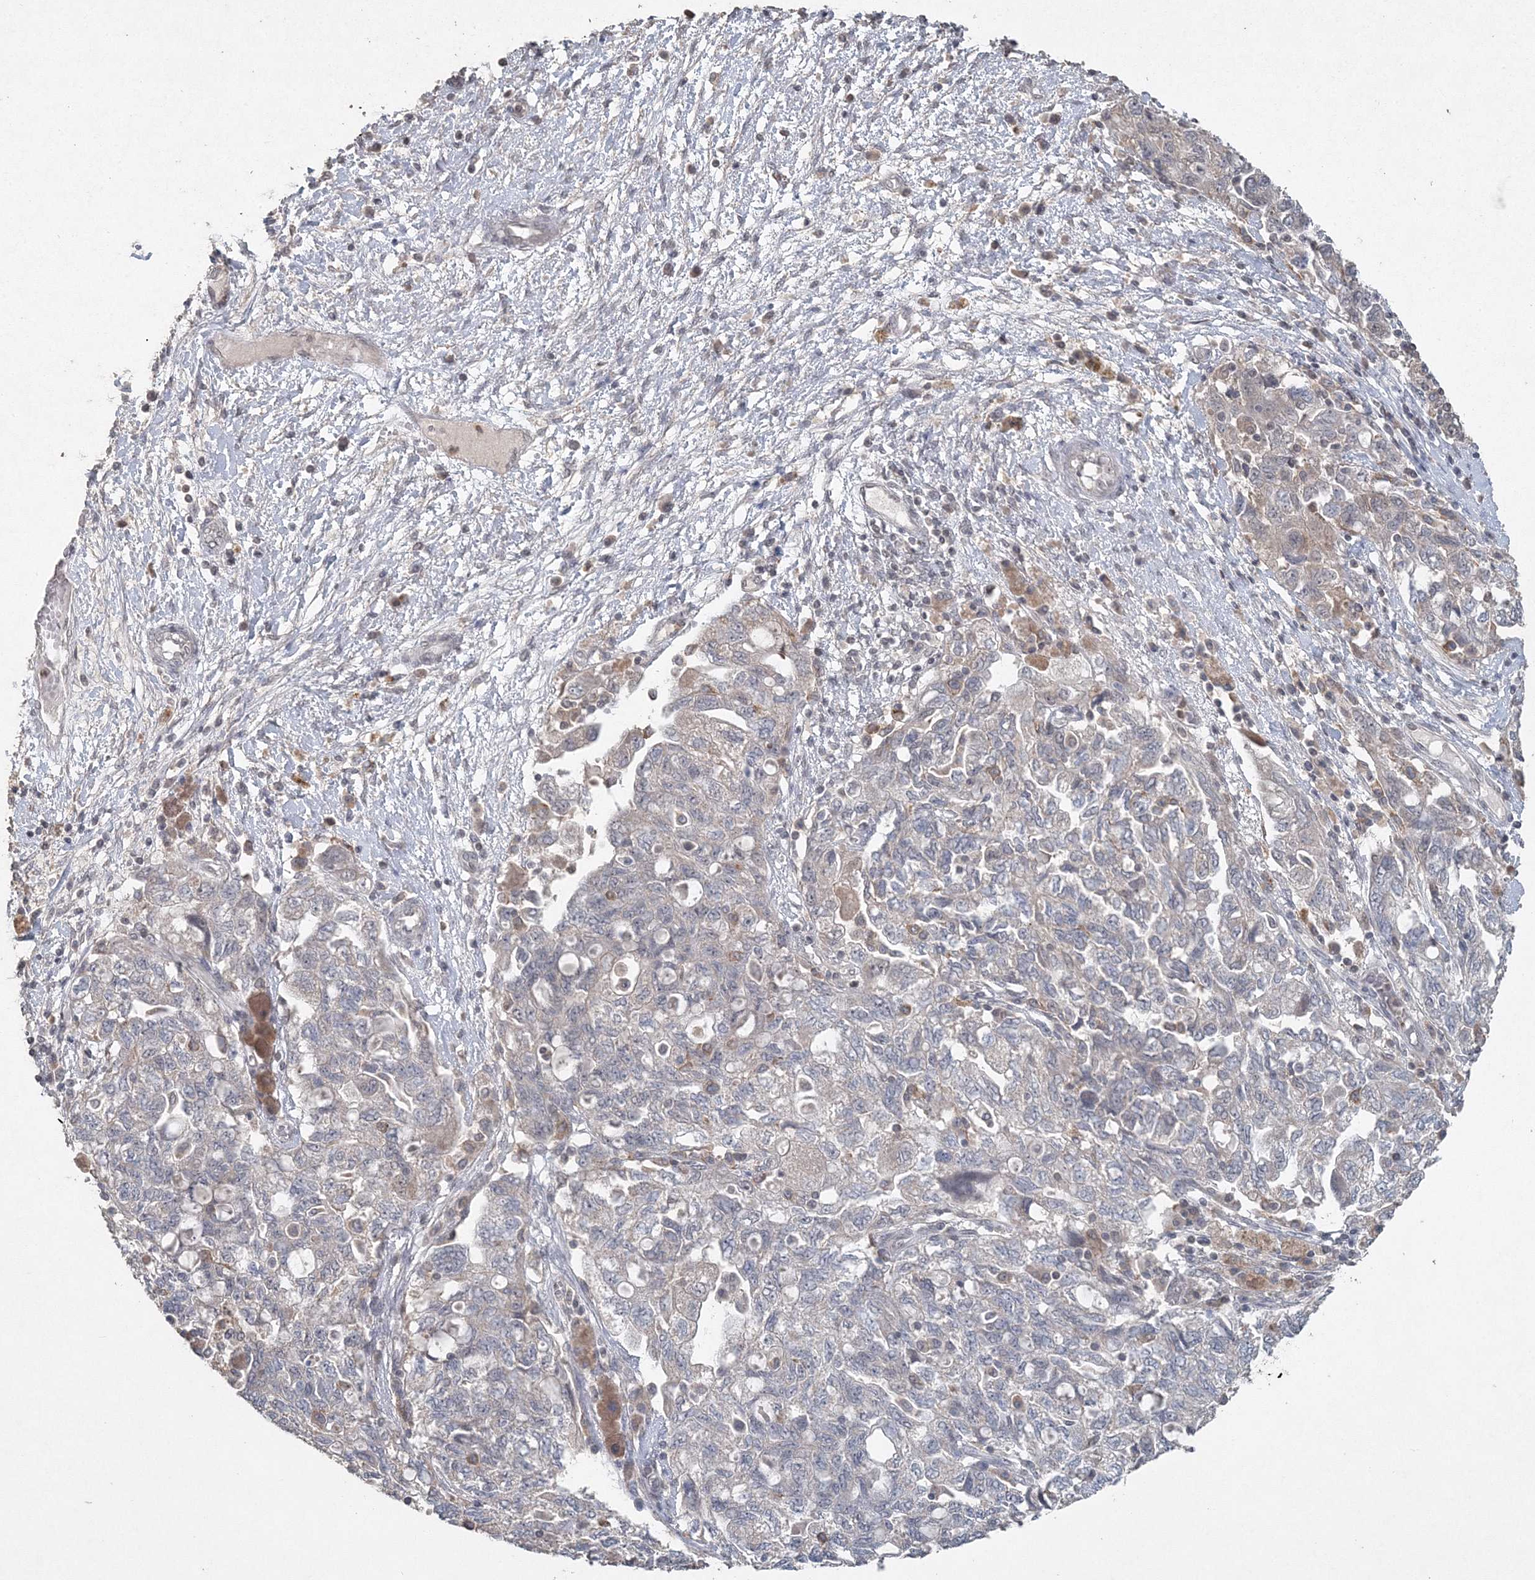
{"staining": {"intensity": "weak", "quantity": "25%-75%", "location": "cytoplasmic/membranous"}, "tissue": "ovarian cancer", "cell_type": "Tumor cells", "image_type": "cancer", "snomed": [{"axis": "morphology", "description": "Carcinoma, NOS"}, {"axis": "morphology", "description": "Cystadenocarcinoma, serous, NOS"}, {"axis": "topography", "description": "Ovary"}], "caption": "This is an image of immunohistochemistry (IHC) staining of ovarian cancer, which shows weak expression in the cytoplasmic/membranous of tumor cells.", "gene": "UIMC1", "patient": {"sex": "female", "age": 69}}